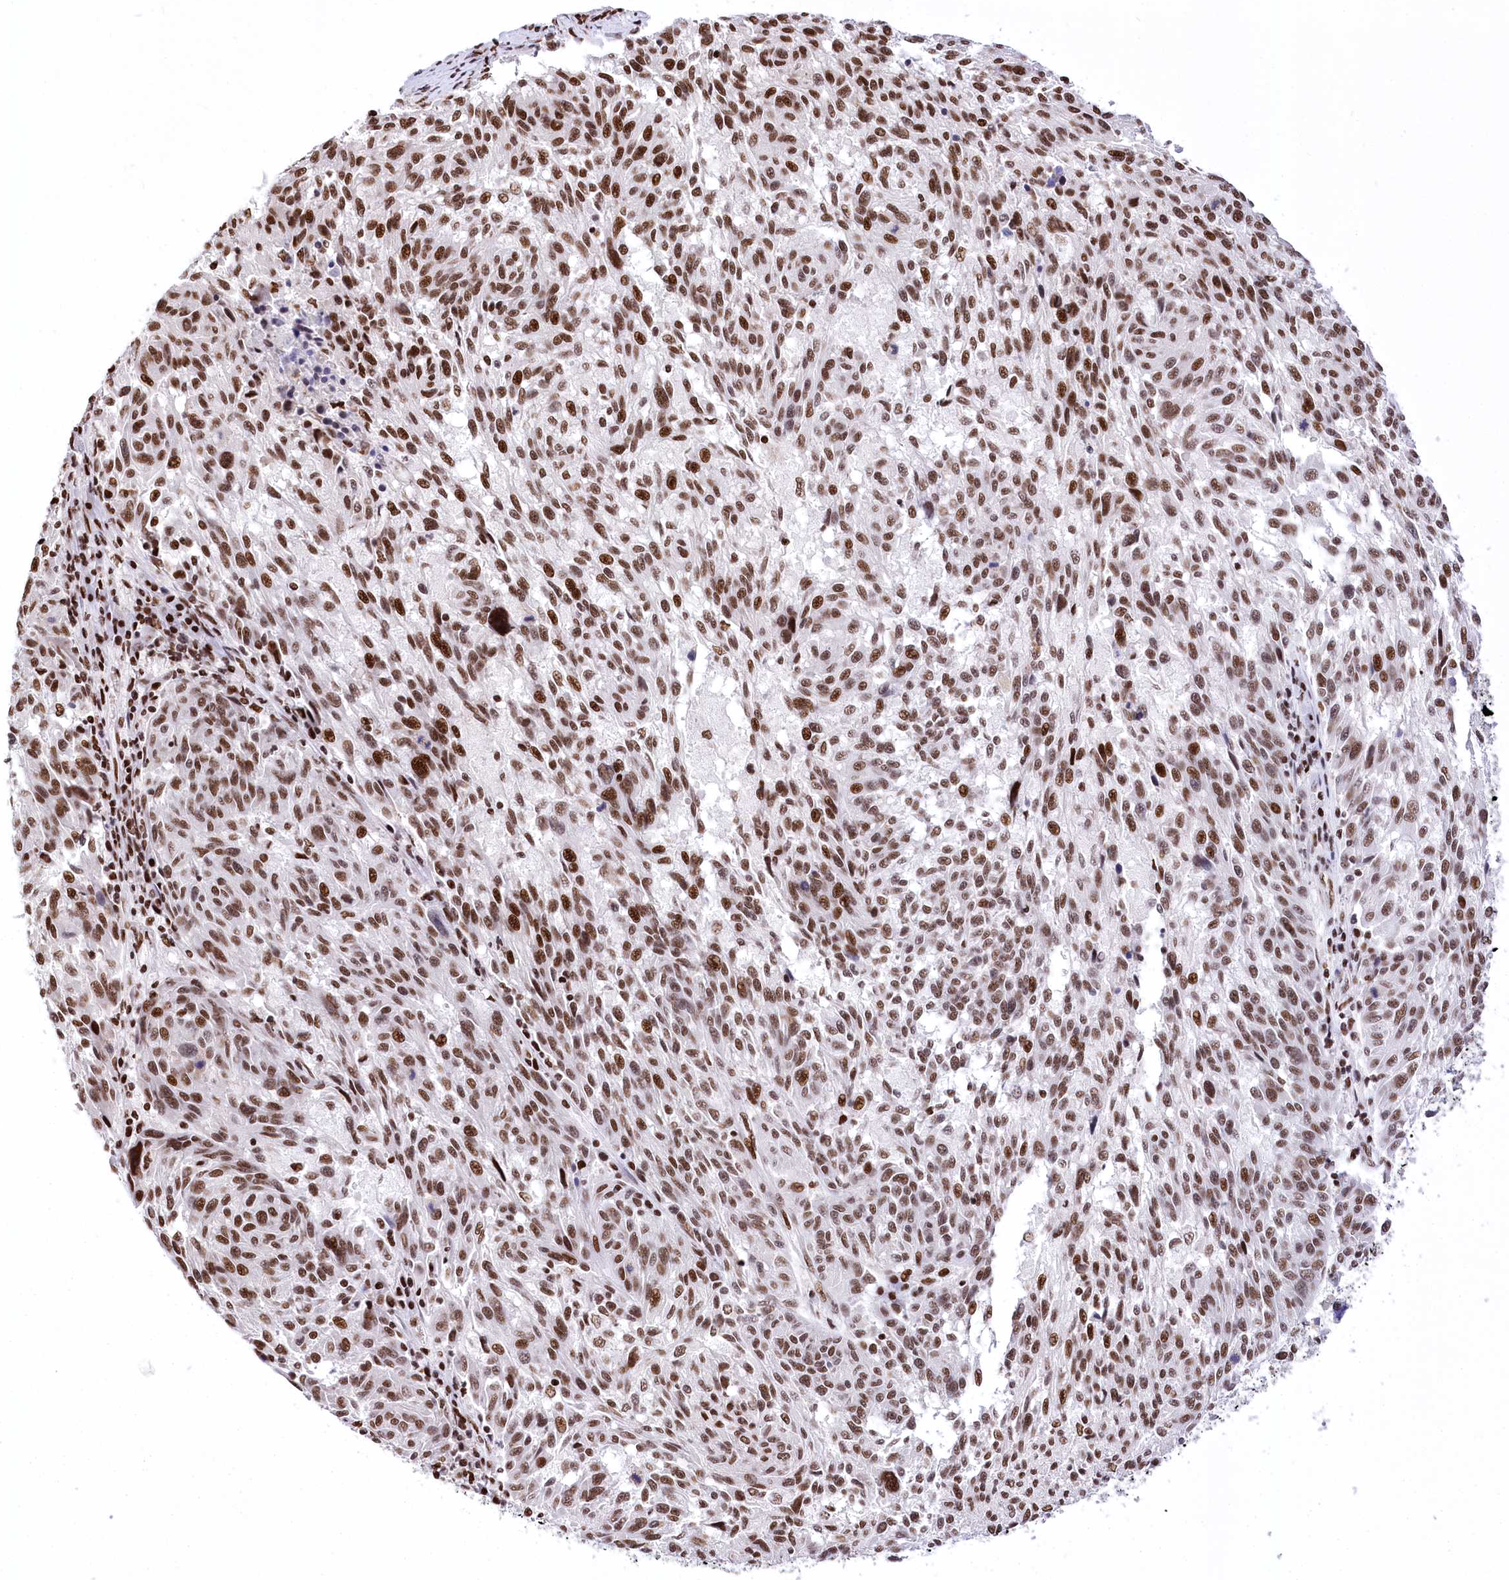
{"staining": {"intensity": "moderate", "quantity": ">75%", "location": "nuclear"}, "tissue": "melanoma", "cell_type": "Tumor cells", "image_type": "cancer", "snomed": [{"axis": "morphology", "description": "Malignant melanoma, NOS"}, {"axis": "topography", "description": "Skin"}], "caption": "A high-resolution histopathology image shows immunohistochemistry (IHC) staining of melanoma, which reveals moderate nuclear expression in about >75% of tumor cells.", "gene": "POU4F3", "patient": {"sex": "male", "age": 53}}